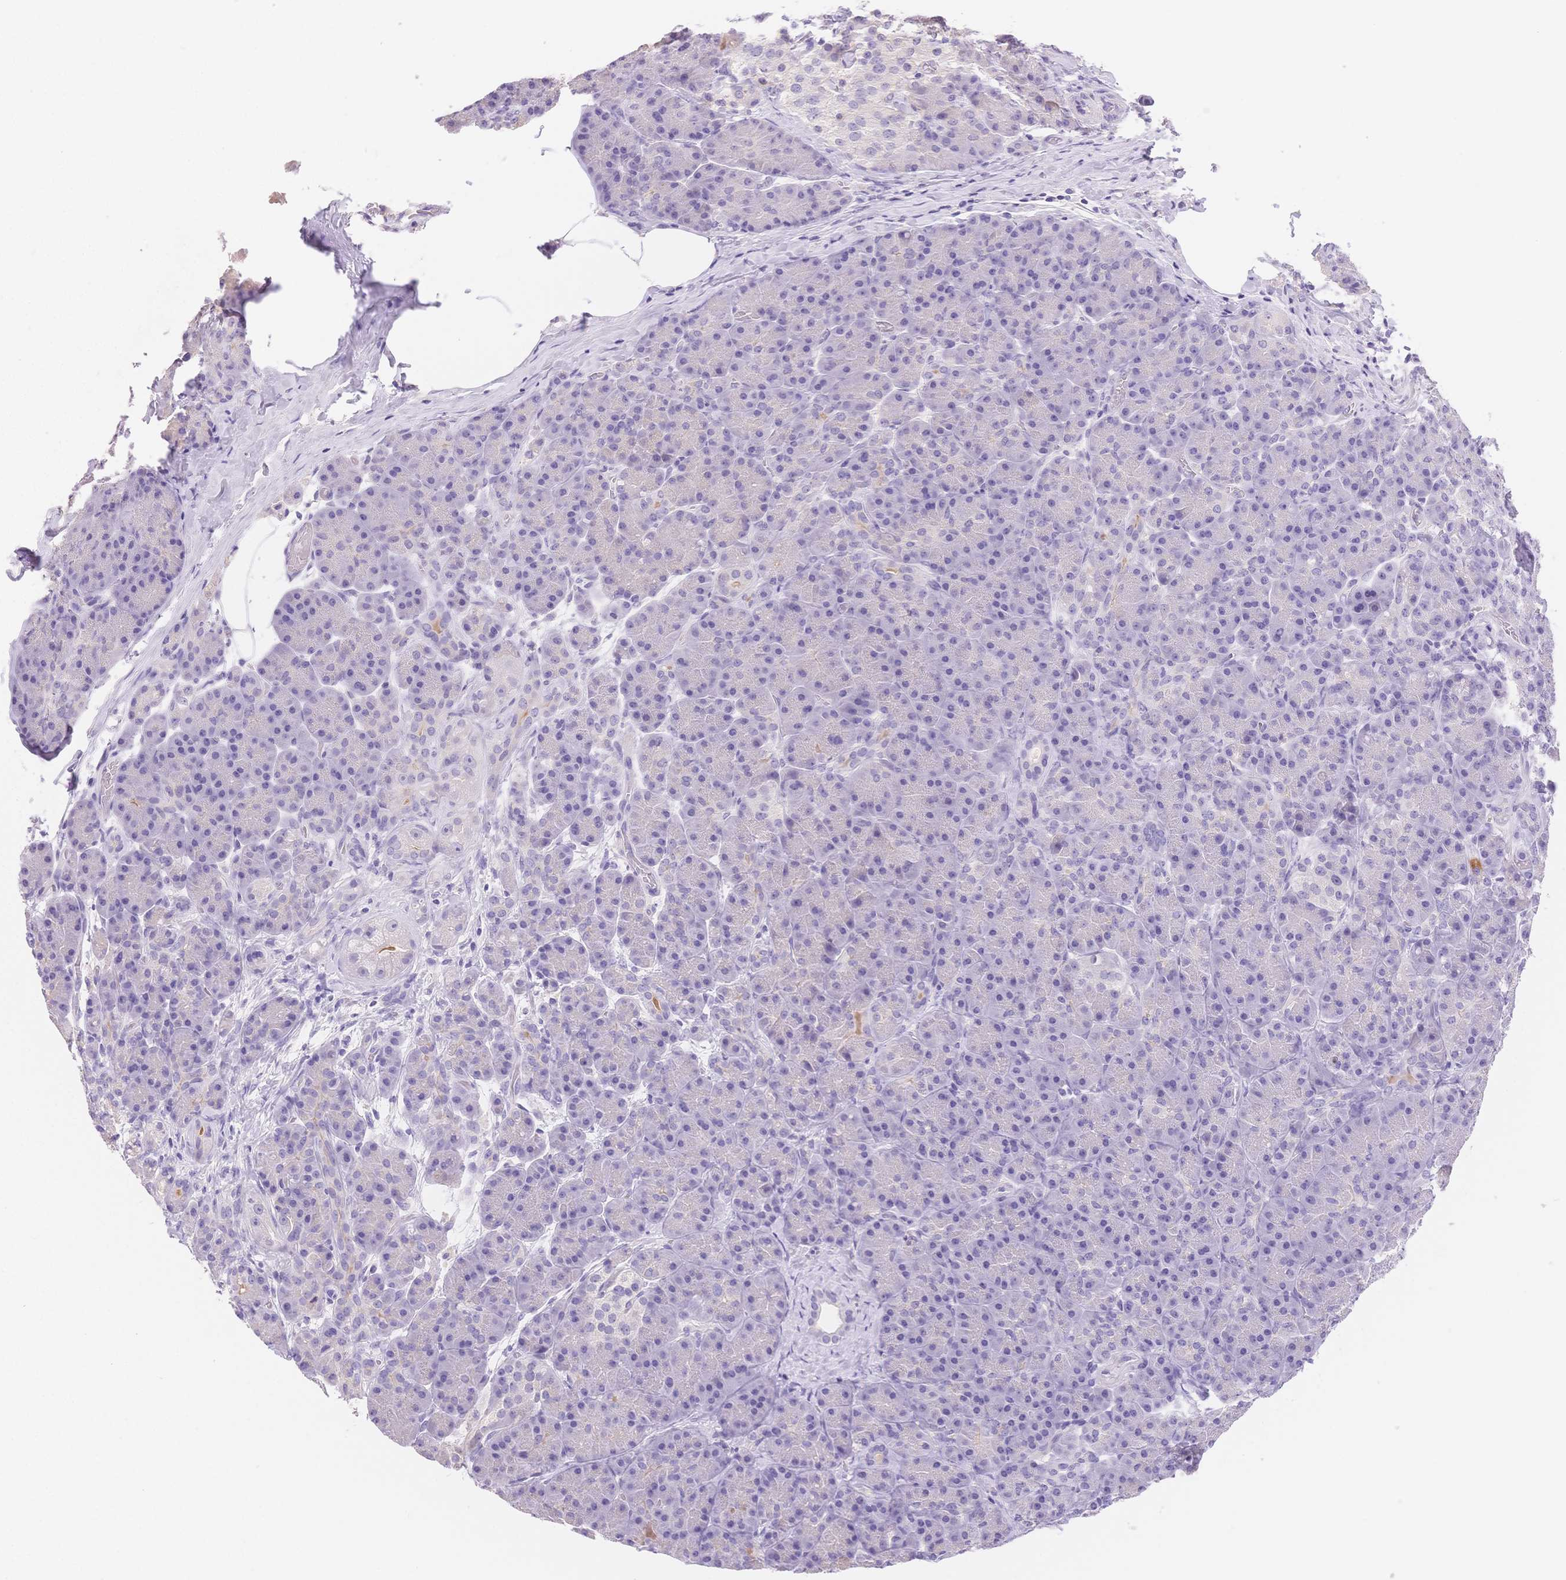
{"staining": {"intensity": "negative", "quantity": "none", "location": "none"}, "tissue": "pancreas", "cell_type": "Exocrine glandular cells", "image_type": "normal", "snomed": [{"axis": "morphology", "description": "Normal tissue, NOS"}, {"axis": "topography", "description": "Pancreas"}], "caption": "The IHC photomicrograph has no significant expression in exocrine glandular cells of pancreas. The staining is performed using DAB brown chromogen with nuclei counter-stained in using hematoxylin.", "gene": "MYOM1", "patient": {"sex": "male", "age": 57}}